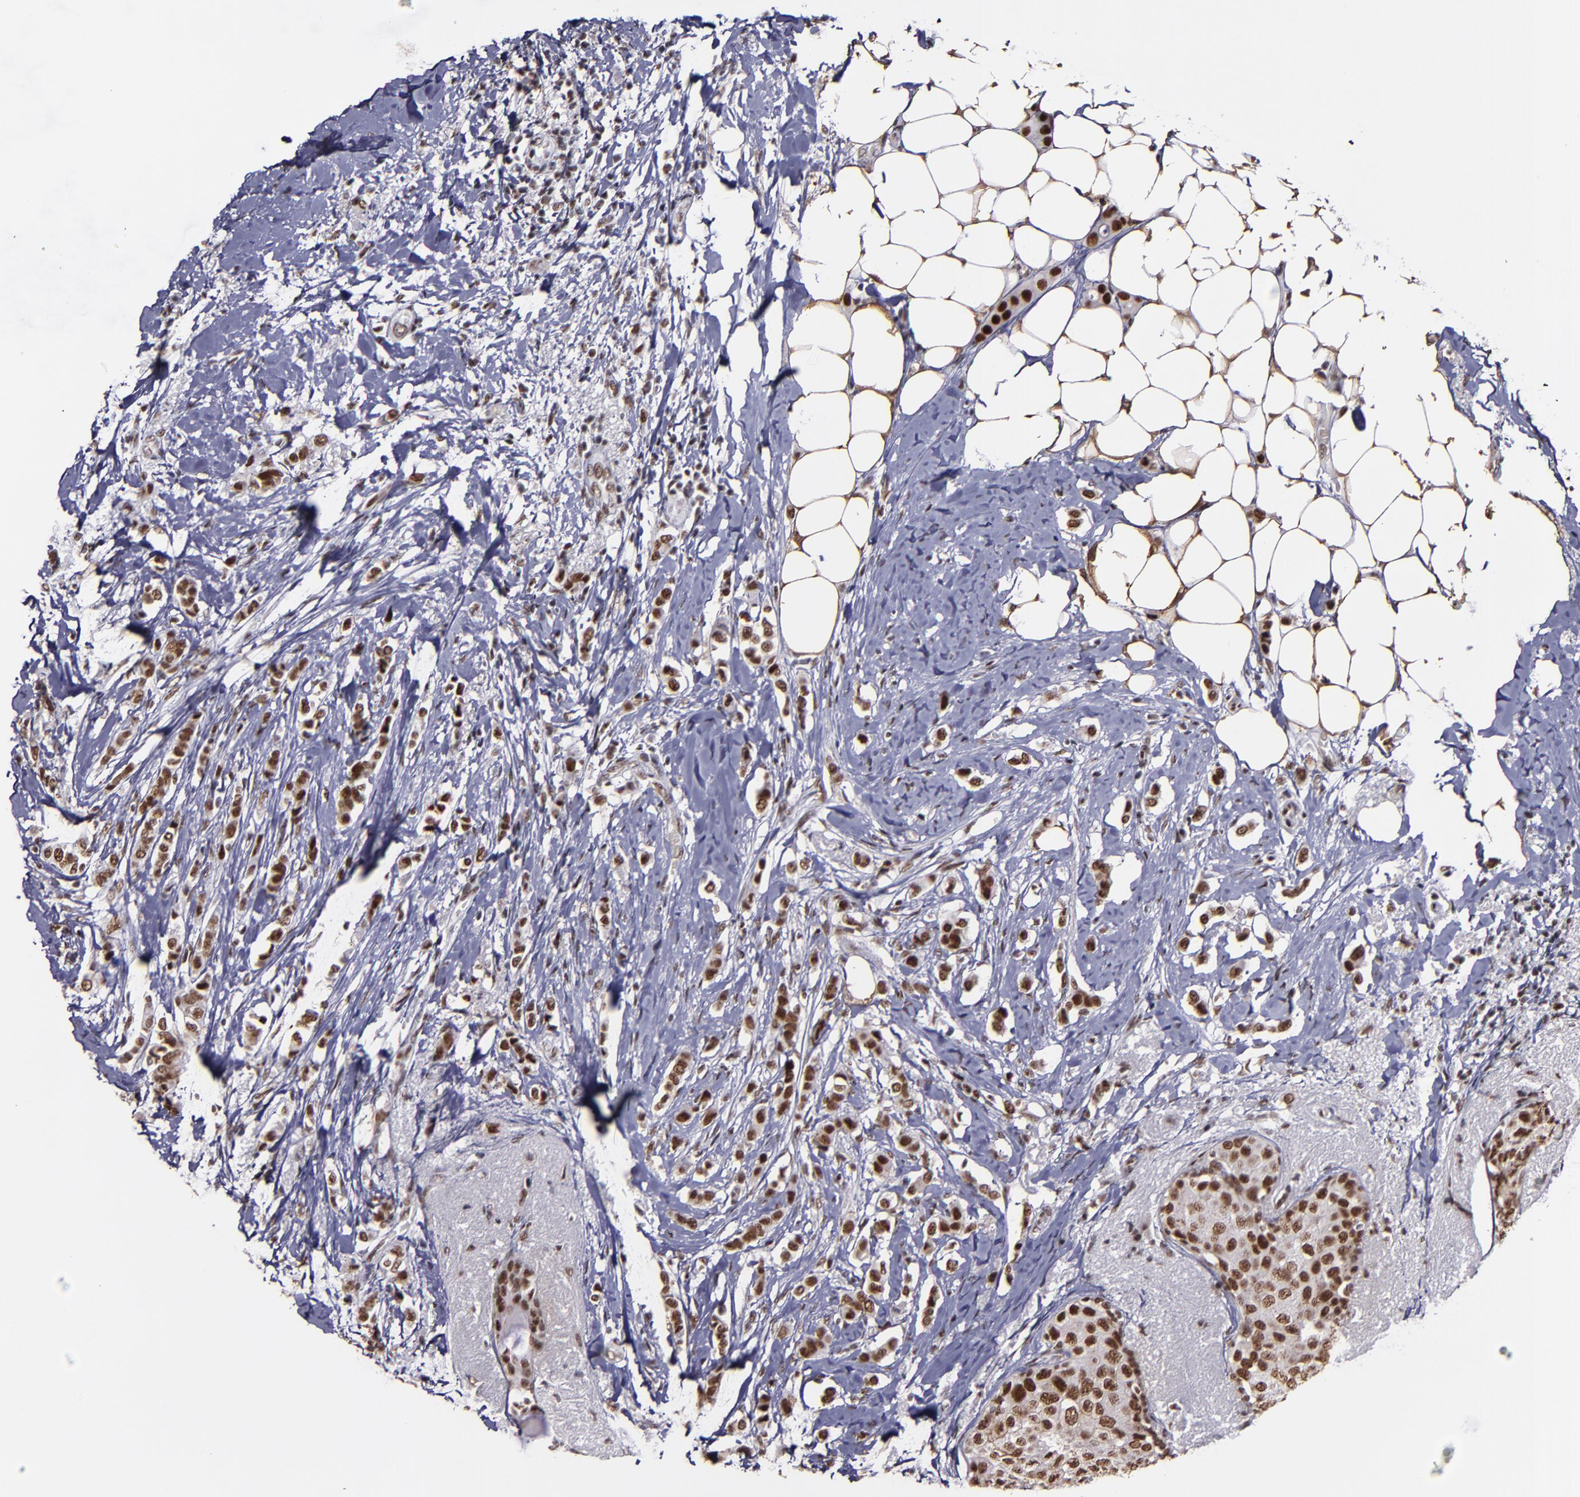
{"staining": {"intensity": "moderate", "quantity": ">75%", "location": "nuclear"}, "tissue": "breast cancer", "cell_type": "Tumor cells", "image_type": "cancer", "snomed": [{"axis": "morphology", "description": "Lobular carcinoma"}, {"axis": "topography", "description": "Breast"}], "caption": "Immunohistochemistry (DAB (3,3'-diaminobenzidine)) staining of lobular carcinoma (breast) shows moderate nuclear protein positivity in approximately >75% of tumor cells. (Brightfield microscopy of DAB IHC at high magnification).", "gene": "PPP4R3A", "patient": {"sex": "female", "age": 55}}